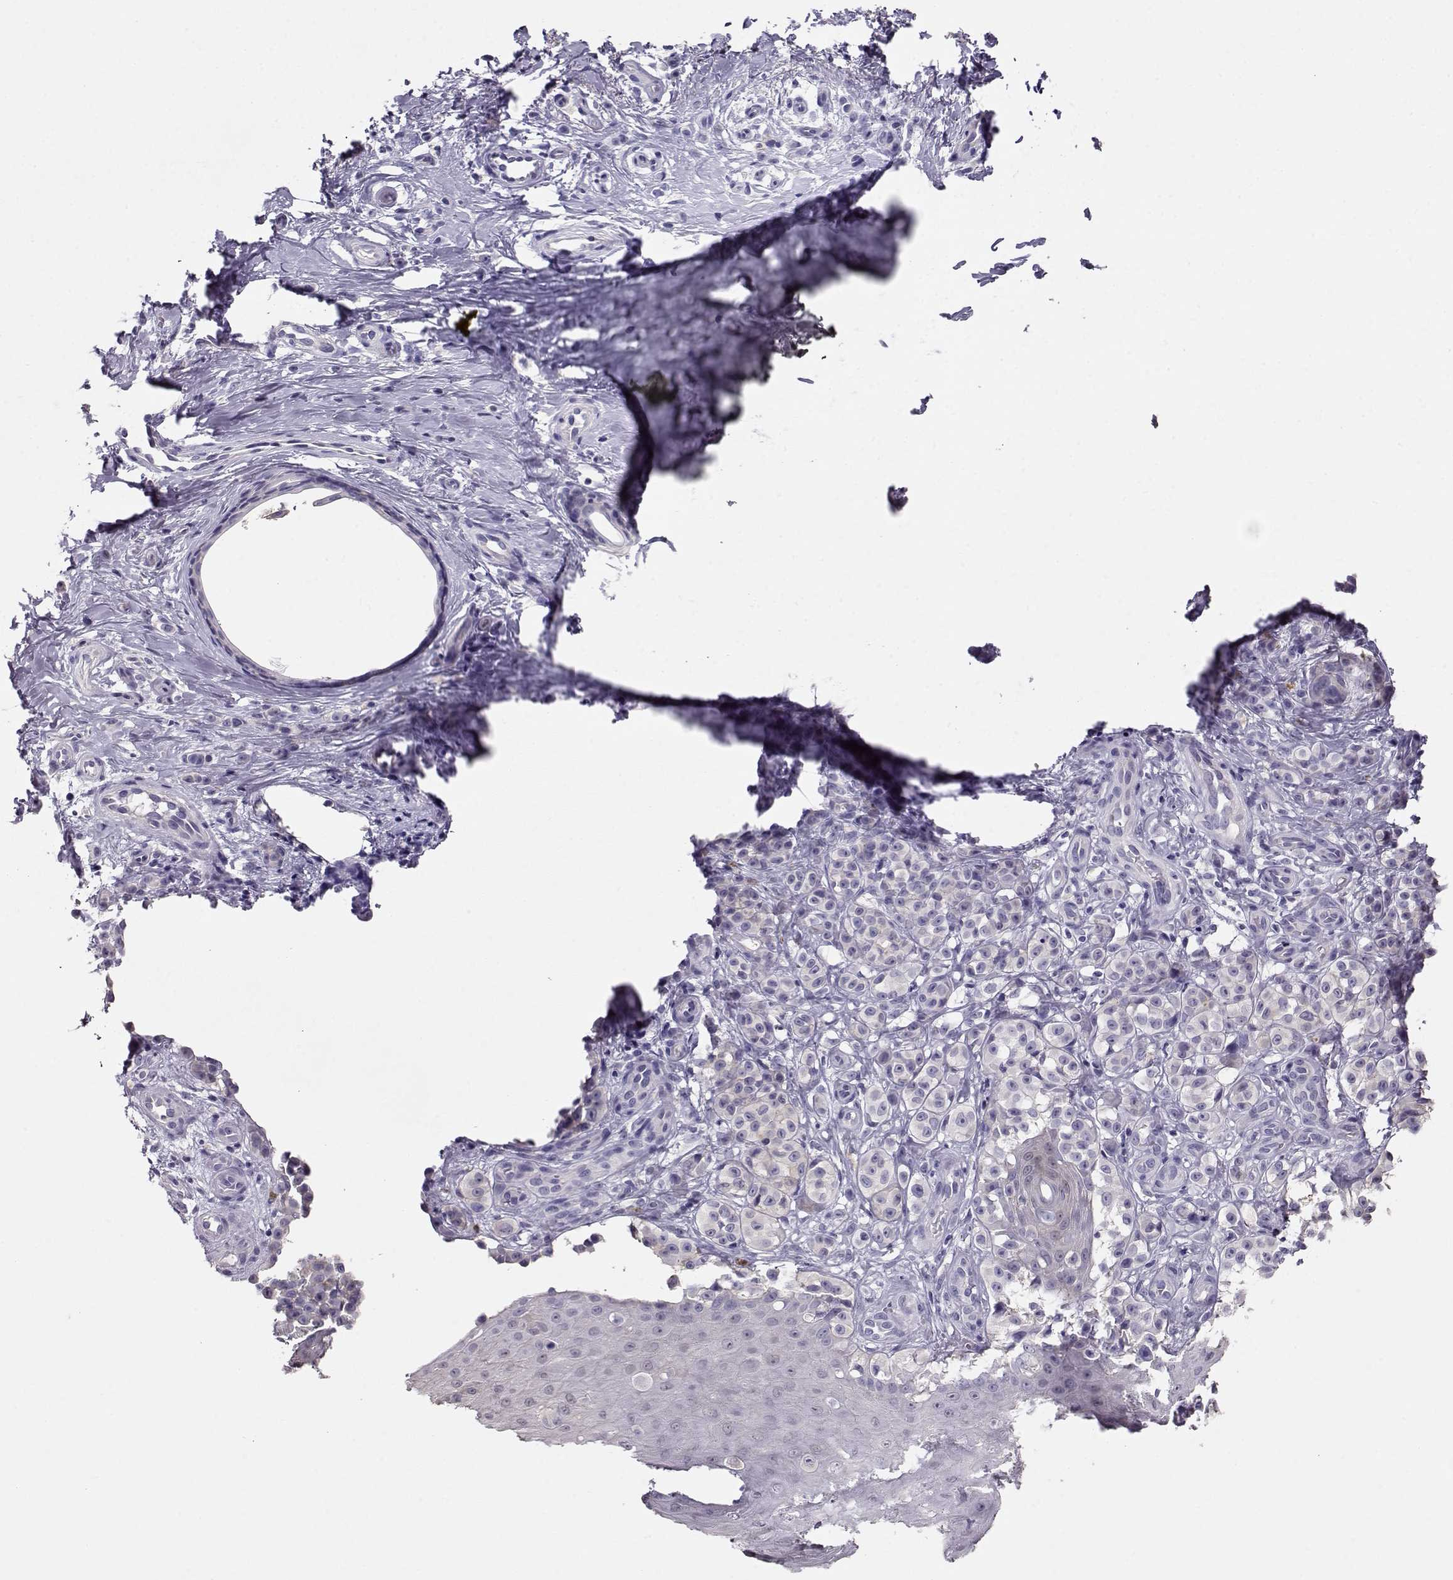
{"staining": {"intensity": "negative", "quantity": "none", "location": "none"}, "tissue": "melanoma", "cell_type": "Tumor cells", "image_type": "cancer", "snomed": [{"axis": "morphology", "description": "Malignant melanoma, NOS"}, {"axis": "topography", "description": "Skin"}], "caption": "Immunohistochemical staining of human malignant melanoma reveals no significant staining in tumor cells.", "gene": "NDRG4", "patient": {"sex": "female", "age": 76}}